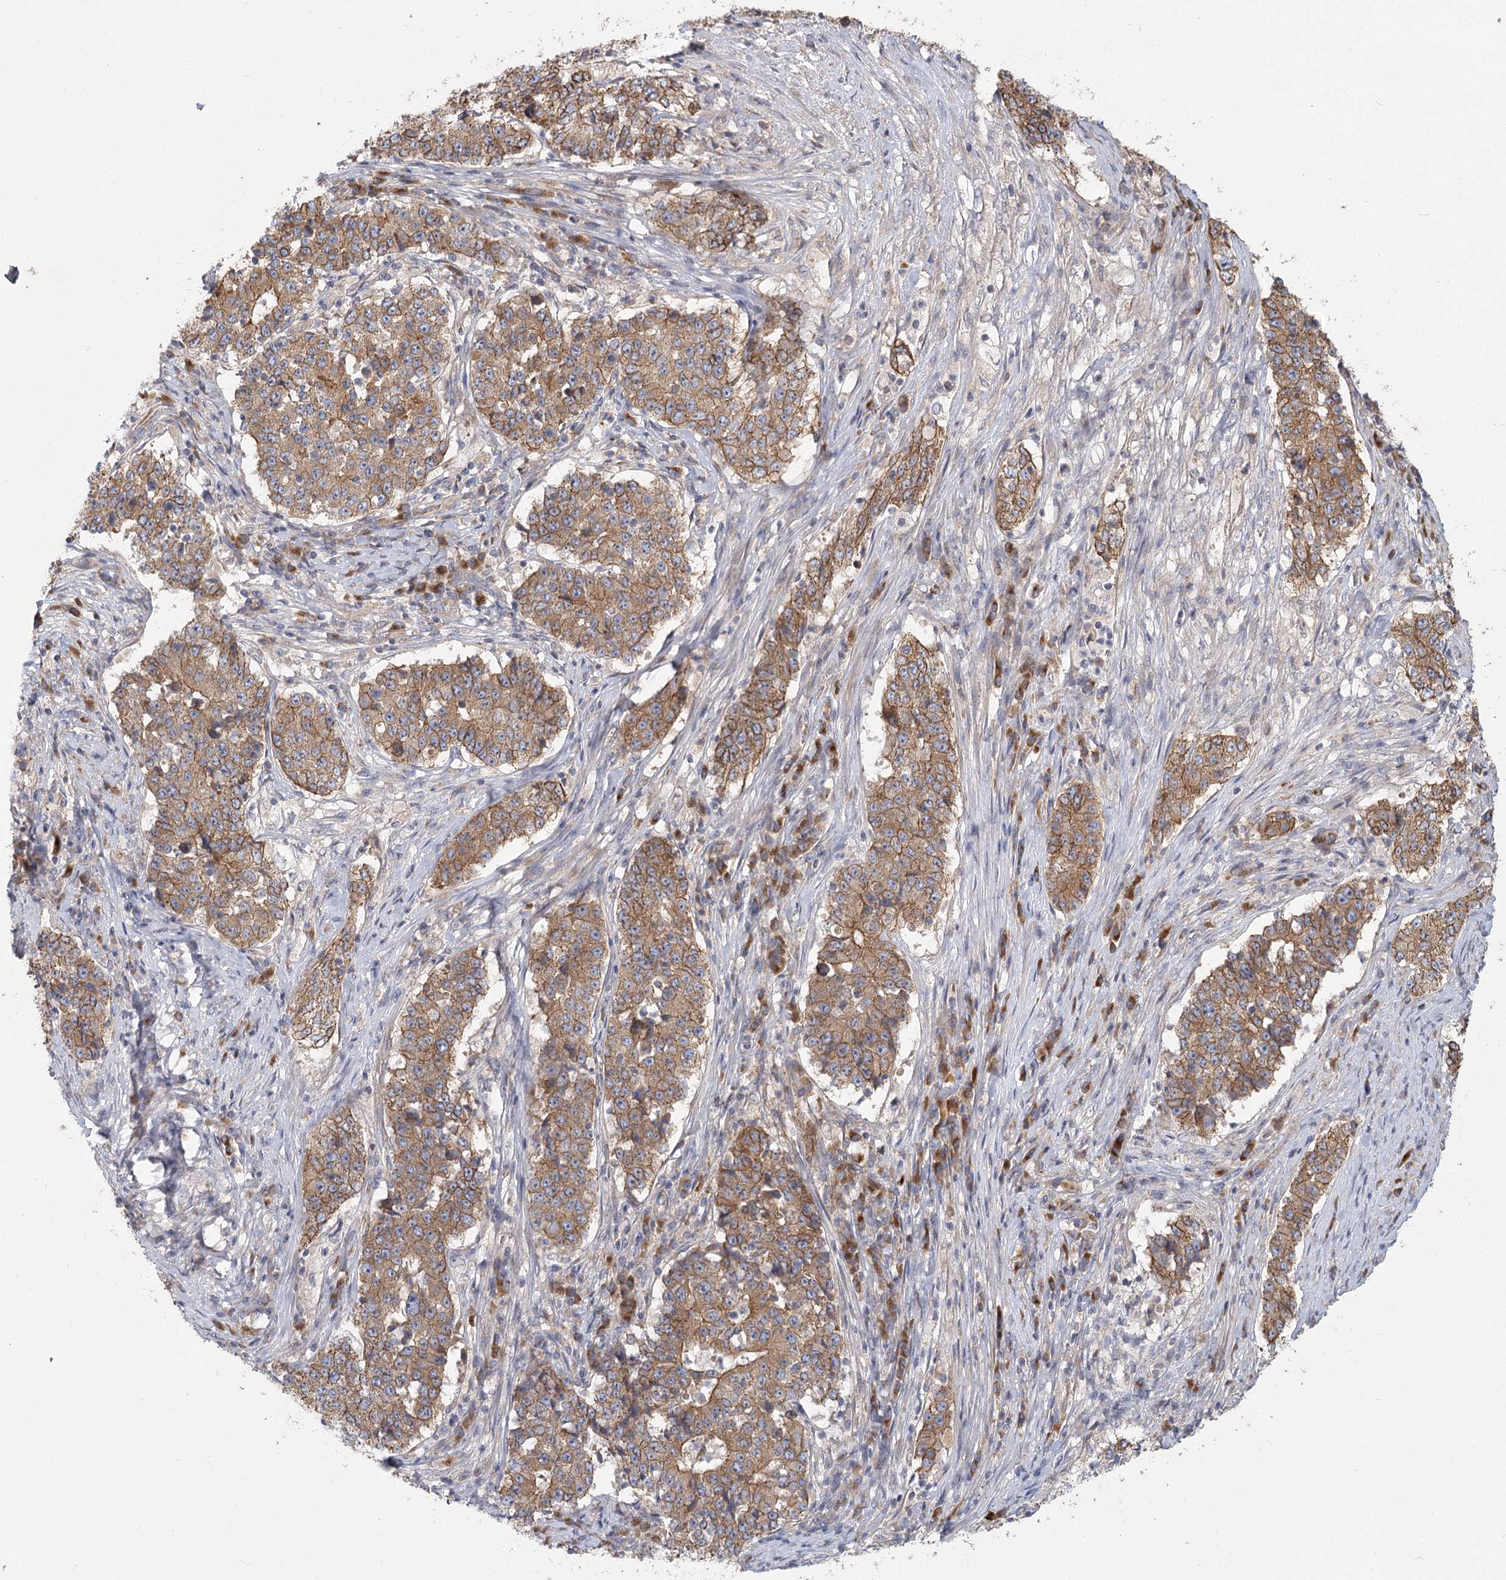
{"staining": {"intensity": "moderate", "quantity": ">75%", "location": "cytoplasmic/membranous"}, "tissue": "stomach cancer", "cell_type": "Tumor cells", "image_type": "cancer", "snomed": [{"axis": "morphology", "description": "Adenocarcinoma, NOS"}, {"axis": "topography", "description": "Stomach"}], "caption": "The micrograph reveals immunohistochemical staining of stomach cancer (adenocarcinoma). There is moderate cytoplasmic/membranous staining is identified in approximately >75% of tumor cells.", "gene": "CNTLN", "patient": {"sex": "male", "age": 59}}